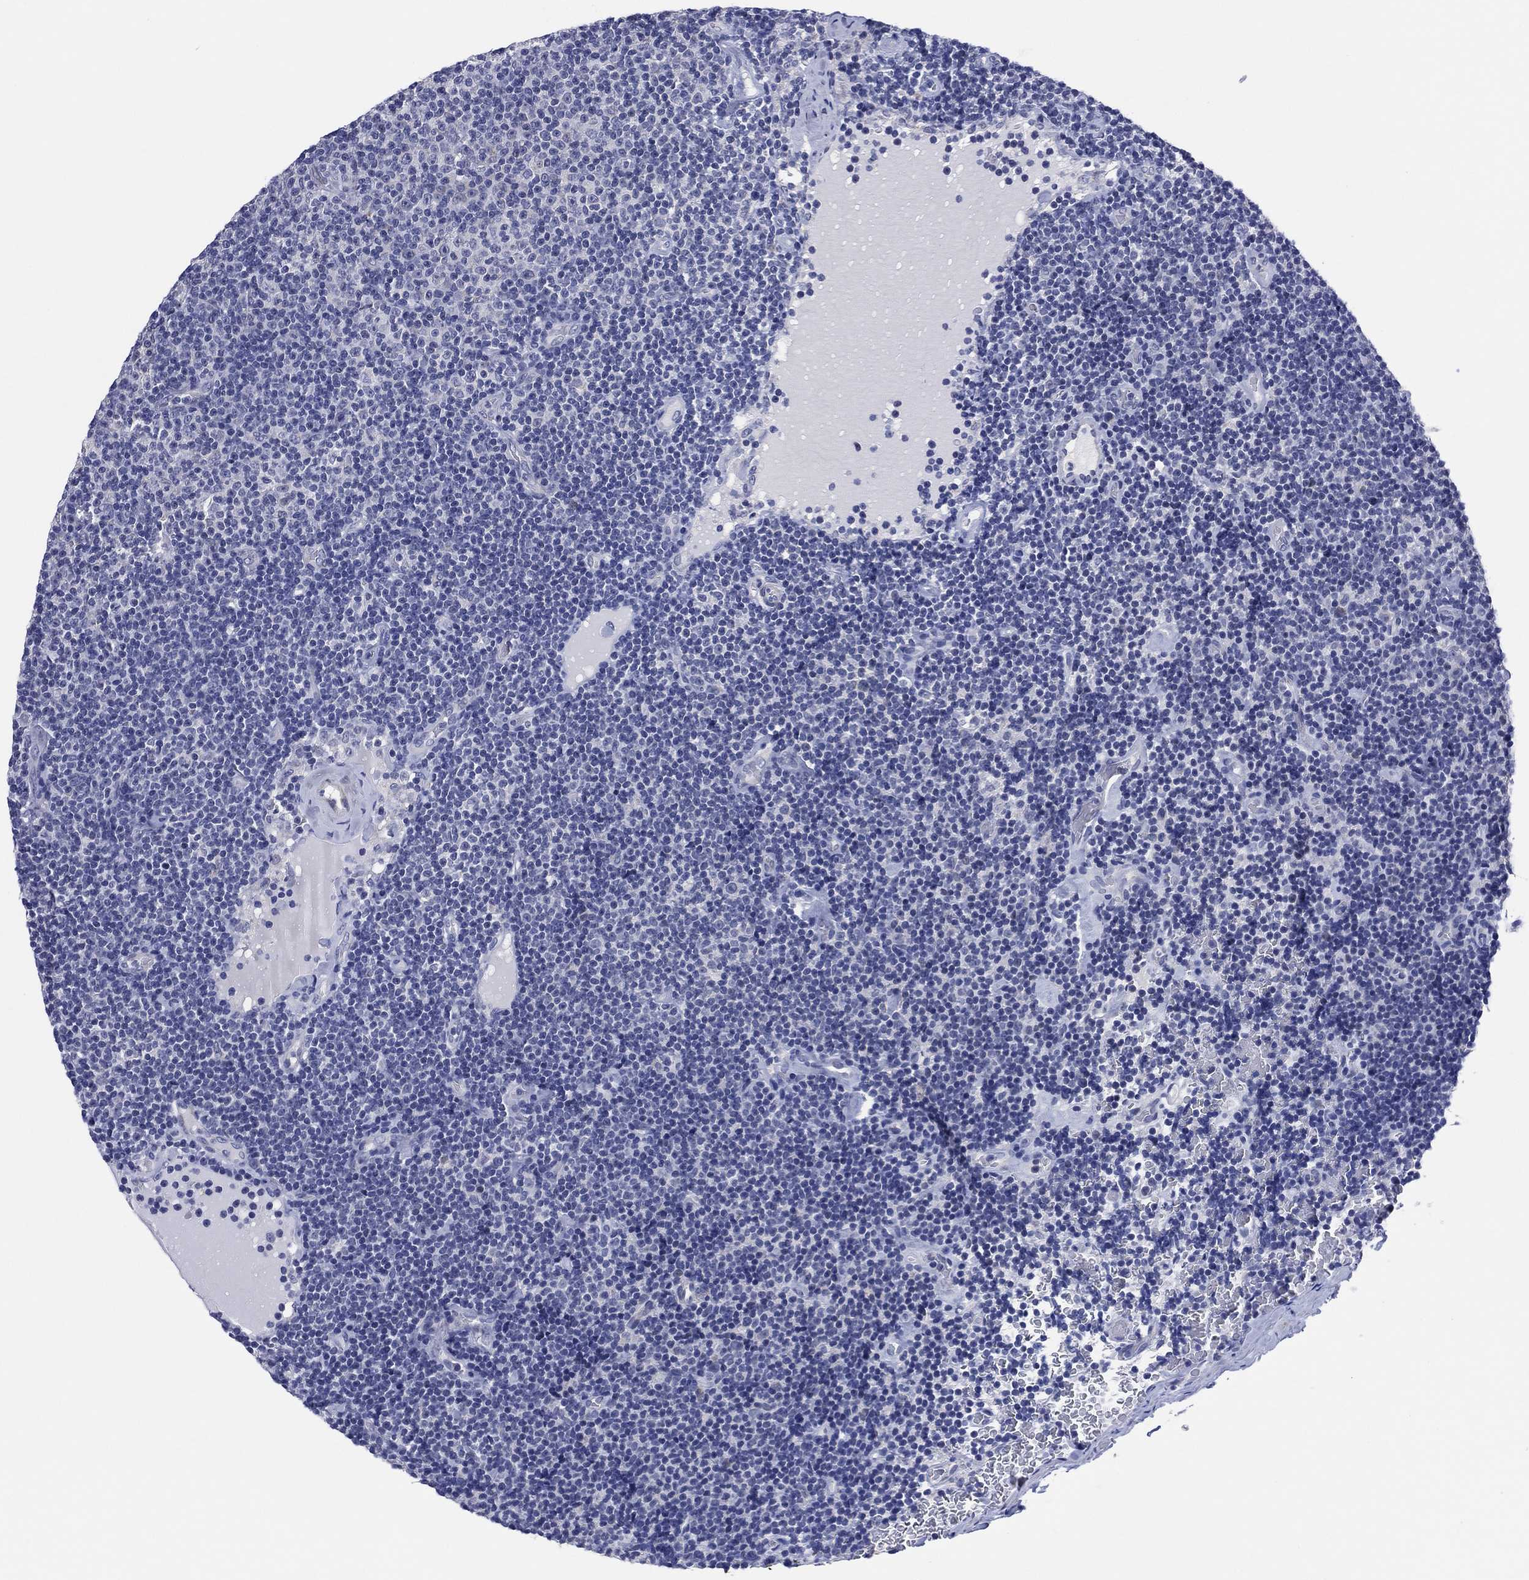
{"staining": {"intensity": "negative", "quantity": "none", "location": "none"}, "tissue": "lymphoma", "cell_type": "Tumor cells", "image_type": "cancer", "snomed": [{"axis": "morphology", "description": "Malignant lymphoma, non-Hodgkin's type, Low grade"}, {"axis": "topography", "description": "Lymph node"}], "caption": "There is no significant staining in tumor cells of malignant lymphoma, non-Hodgkin's type (low-grade).", "gene": "CLIP3", "patient": {"sex": "male", "age": 81}}